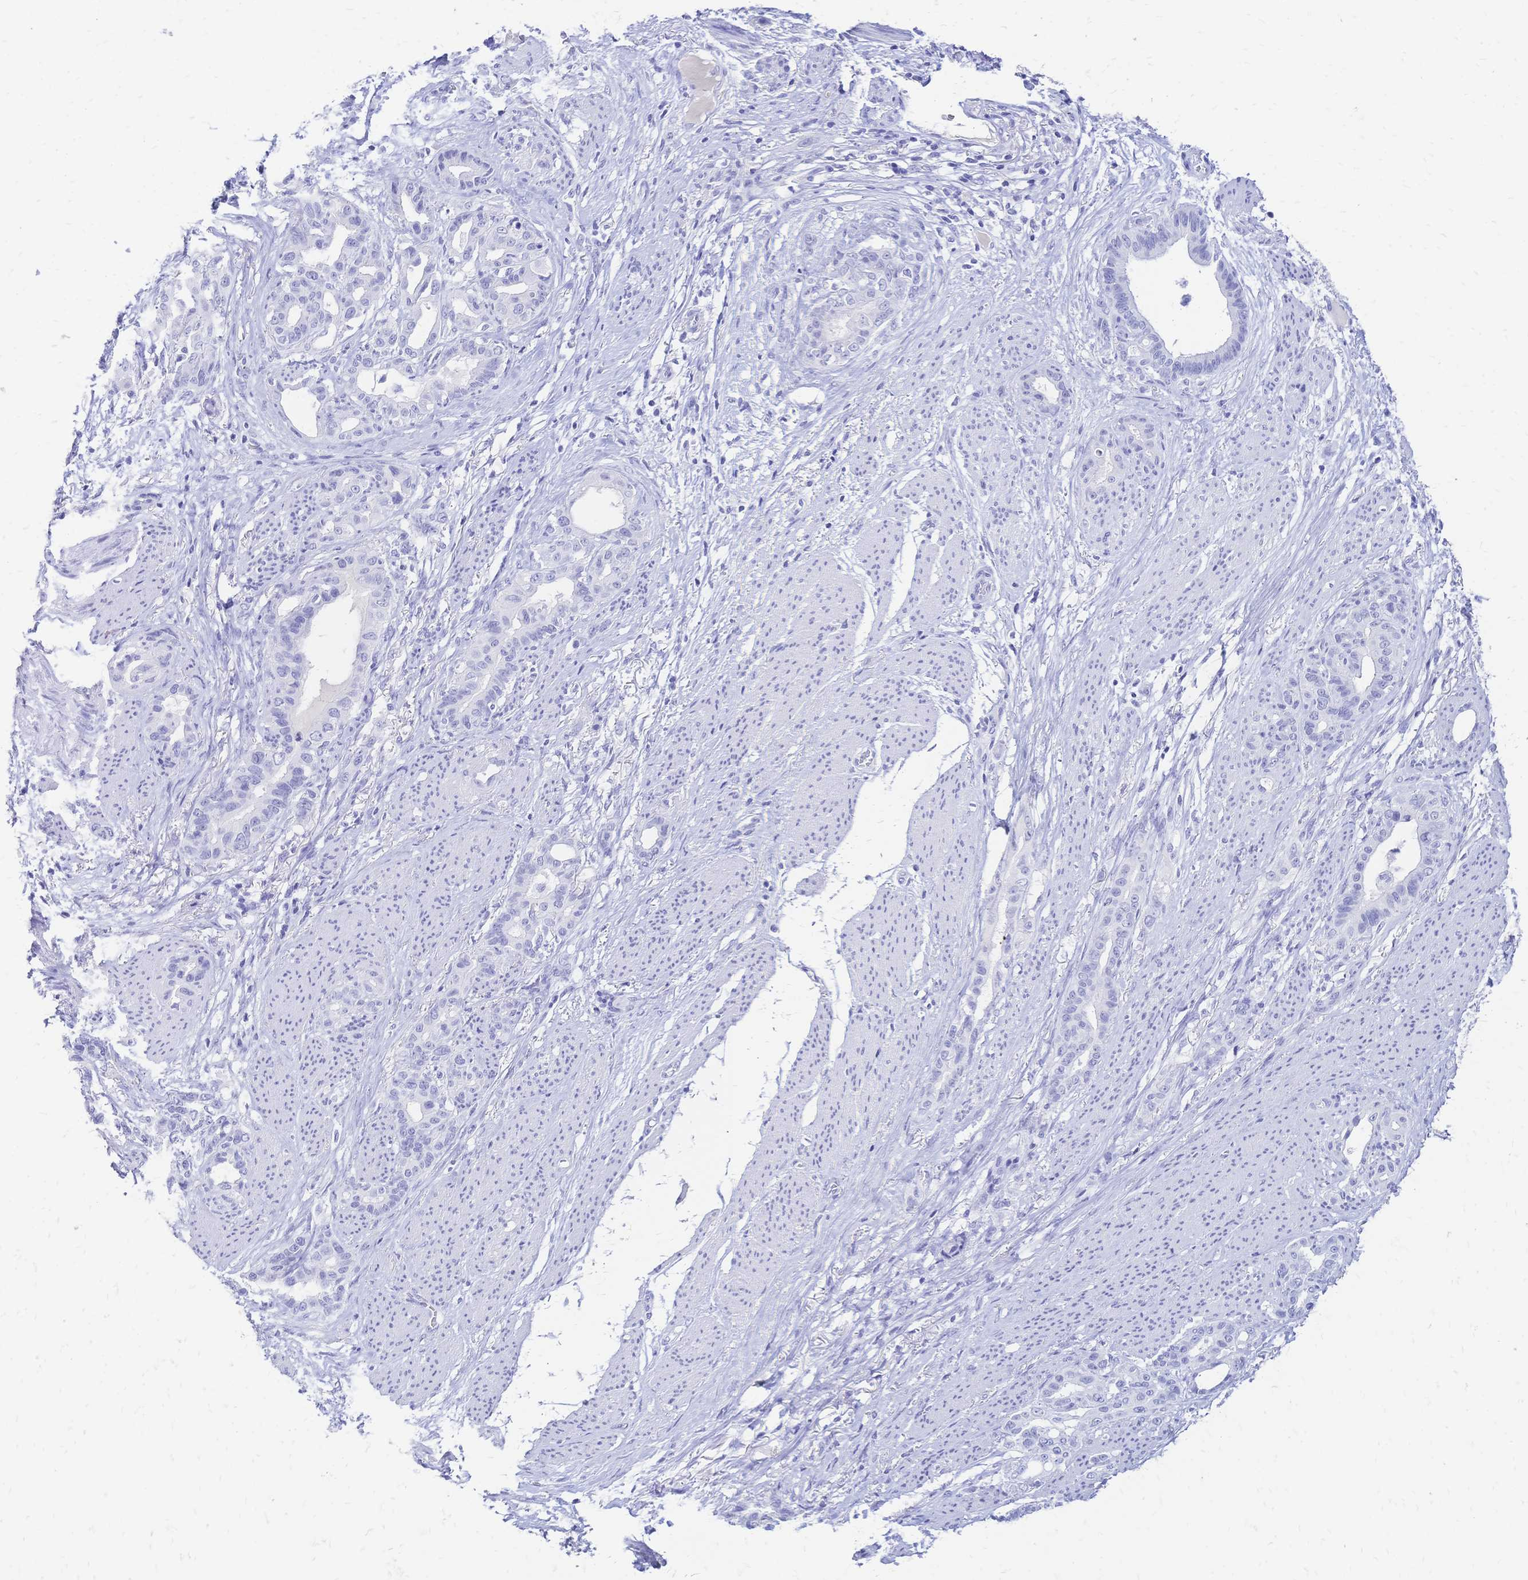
{"staining": {"intensity": "negative", "quantity": "none", "location": "none"}, "tissue": "stomach cancer", "cell_type": "Tumor cells", "image_type": "cancer", "snomed": [{"axis": "morphology", "description": "Normal tissue, NOS"}, {"axis": "morphology", "description": "Adenocarcinoma, NOS"}, {"axis": "topography", "description": "Esophagus"}, {"axis": "topography", "description": "Stomach, upper"}], "caption": "DAB immunohistochemical staining of human adenocarcinoma (stomach) exhibits no significant expression in tumor cells. The staining is performed using DAB (3,3'-diaminobenzidine) brown chromogen with nuclei counter-stained in using hematoxylin.", "gene": "FA2H", "patient": {"sex": "male", "age": 62}}